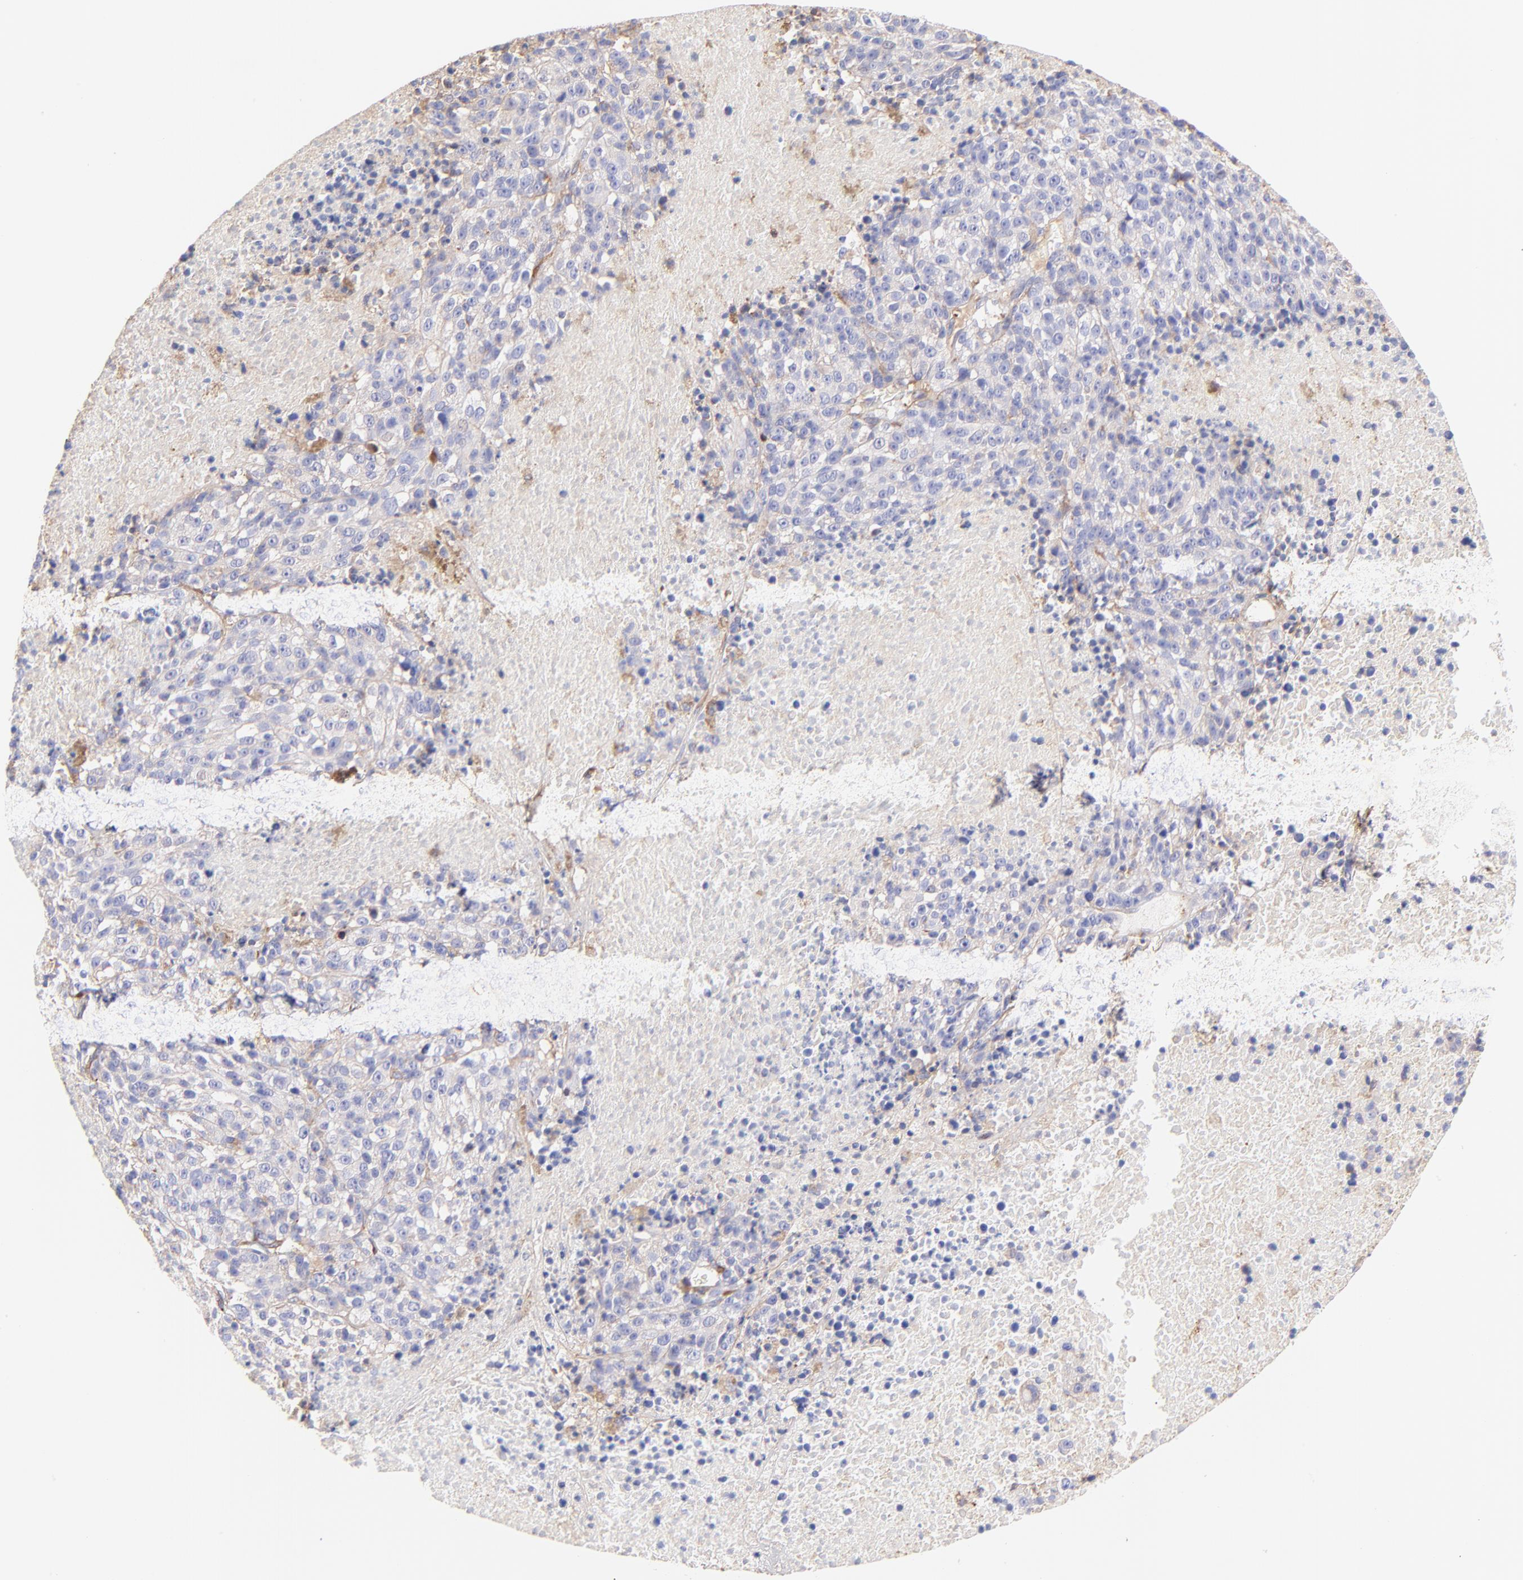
{"staining": {"intensity": "negative", "quantity": "none", "location": "none"}, "tissue": "melanoma", "cell_type": "Tumor cells", "image_type": "cancer", "snomed": [{"axis": "morphology", "description": "Malignant melanoma, Metastatic site"}, {"axis": "topography", "description": "Cerebral cortex"}], "caption": "DAB (3,3'-diaminobenzidine) immunohistochemical staining of malignant melanoma (metastatic site) shows no significant staining in tumor cells.", "gene": "BGN", "patient": {"sex": "female", "age": 52}}